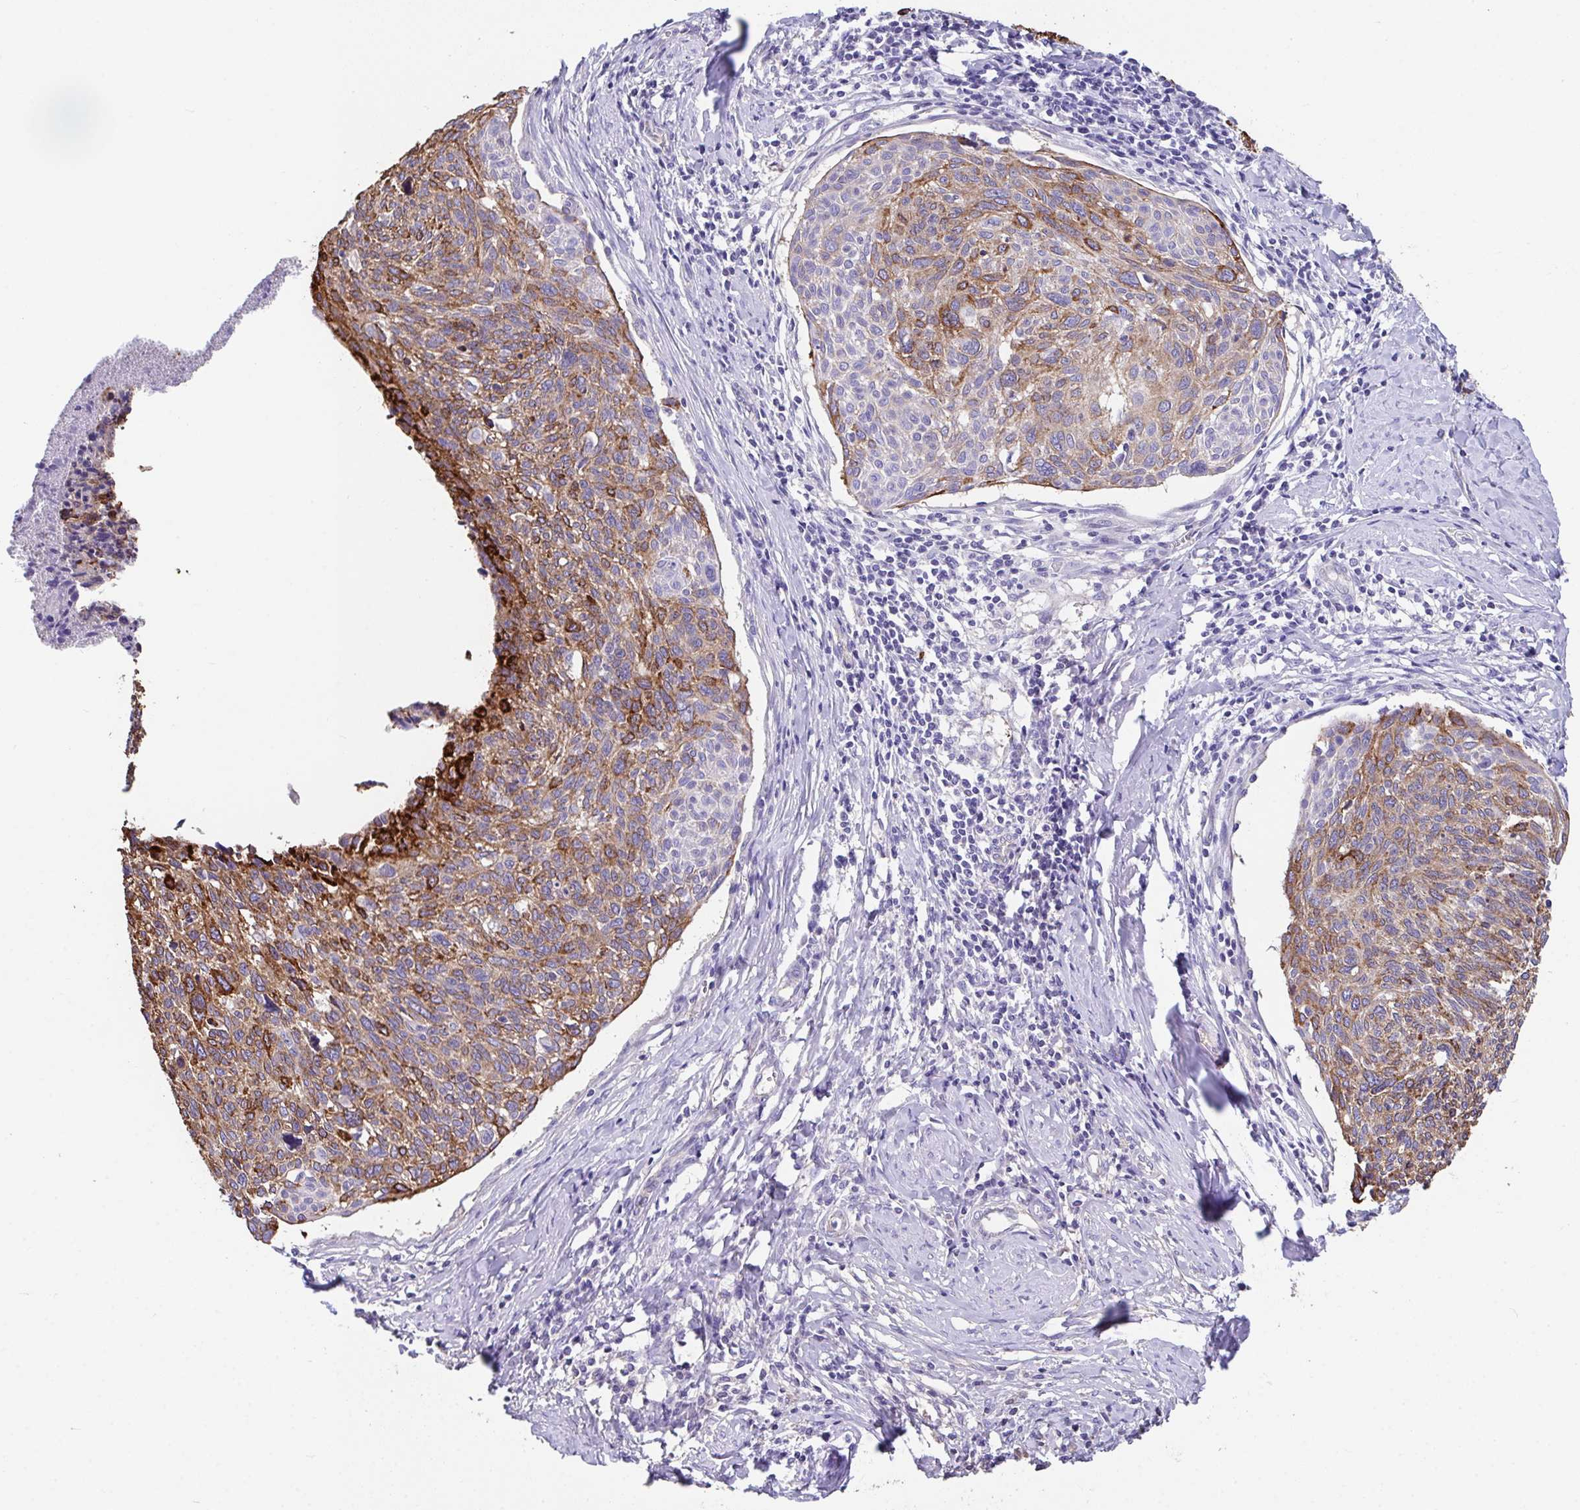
{"staining": {"intensity": "moderate", "quantity": ">75%", "location": "cytoplasmic/membranous"}, "tissue": "cervical cancer", "cell_type": "Tumor cells", "image_type": "cancer", "snomed": [{"axis": "morphology", "description": "Squamous cell carcinoma, NOS"}, {"axis": "topography", "description": "Cervix"}], "caption": "Immunohistochemistry (IHC) of cervical cancer (squamous cell carcinoma) reveals medium levels of moderate cytoplasmic/membranous positivity in approximately >75% of tumor cells. The protein is shown in brown color, while the nuclei are stained blue.", "gene": "ZNF813", "patient": {"sex": "female", "age": 49}}